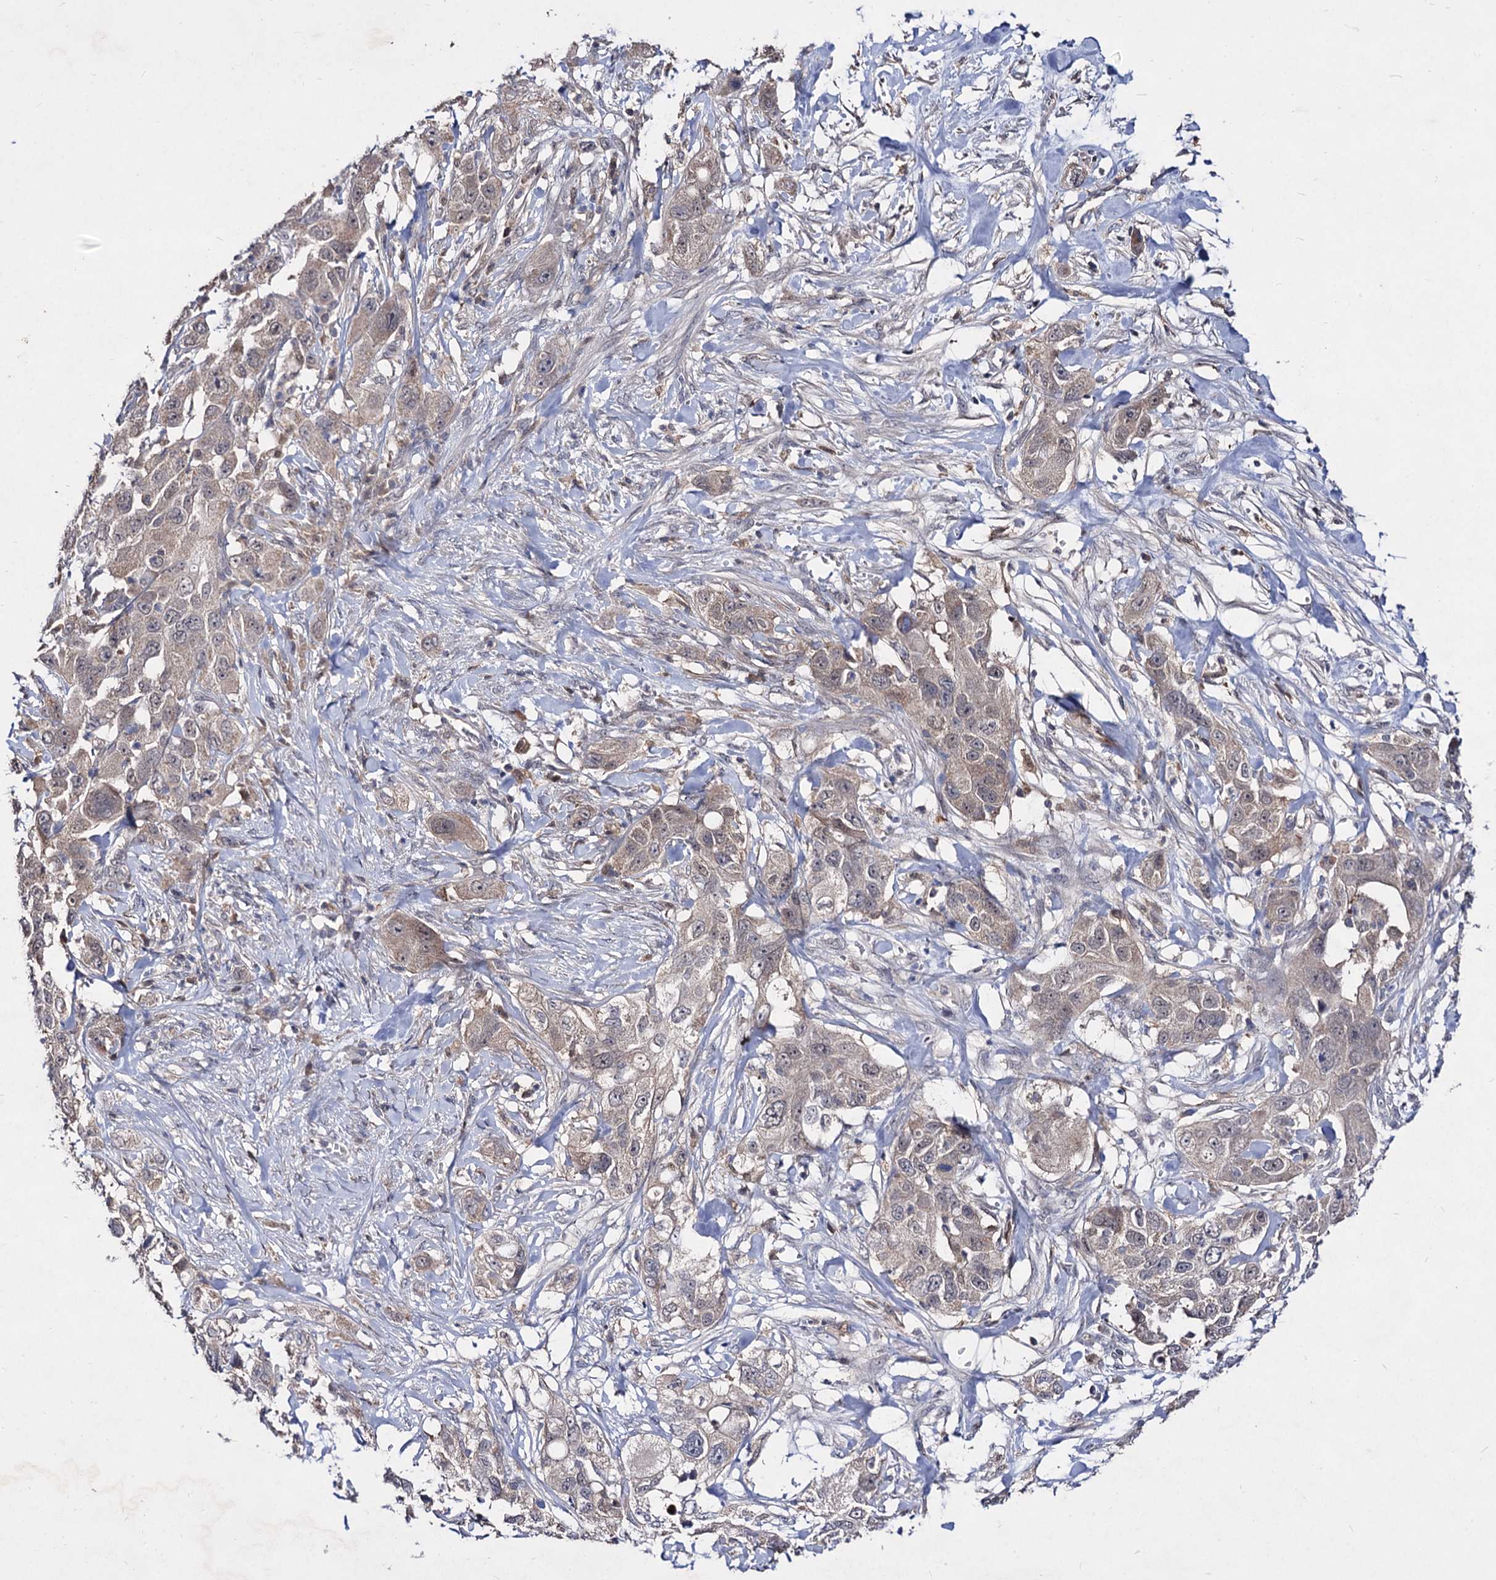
{"staining": {"intensity": "weak", "quantity": ">75%", "location": "cytoplasmic/membranous"}, "tissue": "pancreatic cancer", "cell_type": "Tumor cells", "image_type": "cancer", "snomed": [{"axis": "morphology", "description": "Adenocarcinoma, NOS"}, {"axis": "topography", "description": "Pancreas"}], "caption": "Immunohistochemical staining of human pancreatic cancer demonstrates low levels of weak cytoplasmic/membranous protein expression in approximately >75% of tumor cells. (DAB = brown stain, brightfield microscopy at high magnification).", "gene": "ACTR6", "patient": {"sex": "female", "age": 78}}